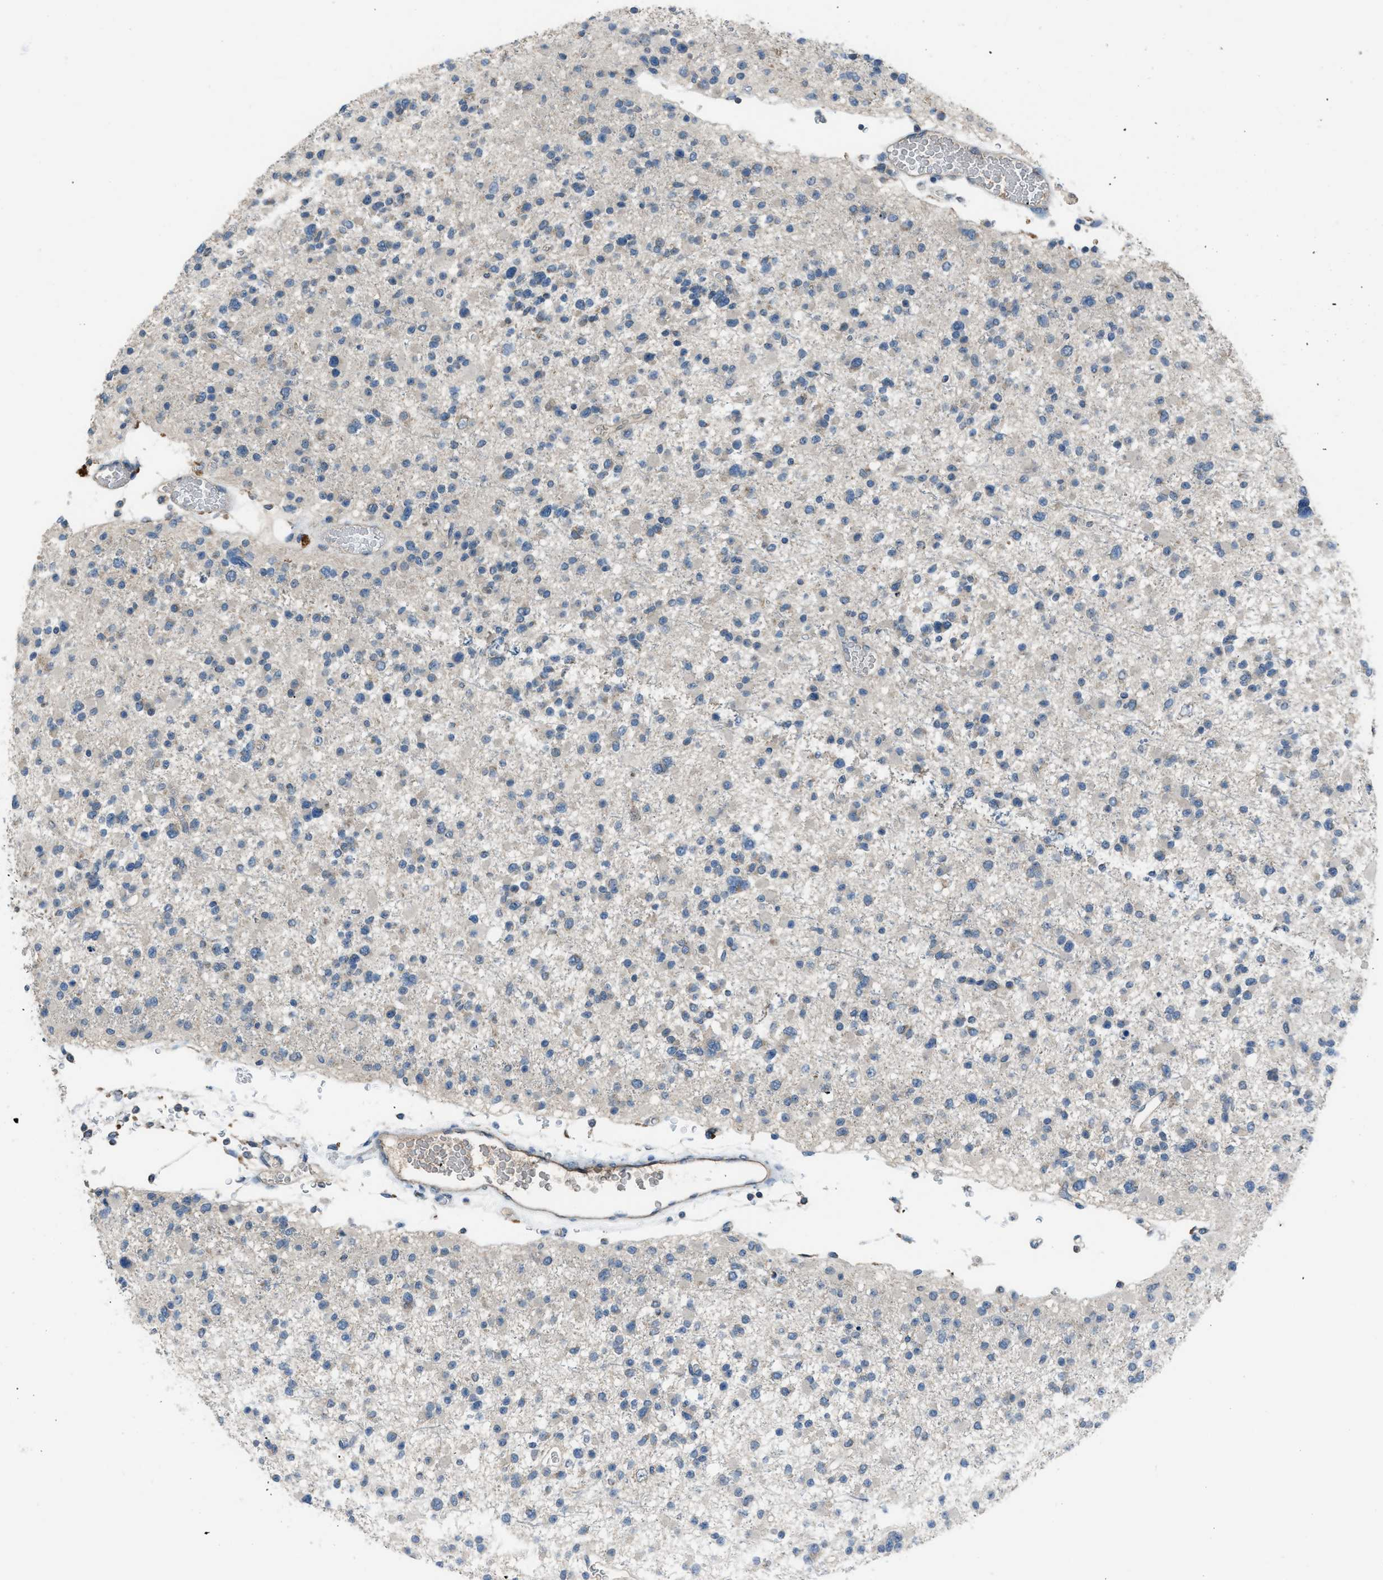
{"staining": {"intensity": "negative", "quantity": "none", "location": "none"}, "tissue": "glioma", "cell_type": "Tumor cells", "image_type": "cancer", "snomed": [{"axis": "morphology", "description": "Glioma, malignant, Low grade"}, {"axis": "topography", "description": "Brain"}], "caption": "DAB immunohistochemical staining of glioma reveals no significant staining in tumor cells. (DAB immunohistochemistry (IHC), high magnification).", "gene": "MIS18A", "patient": {"sex": "female", "age": 22}}